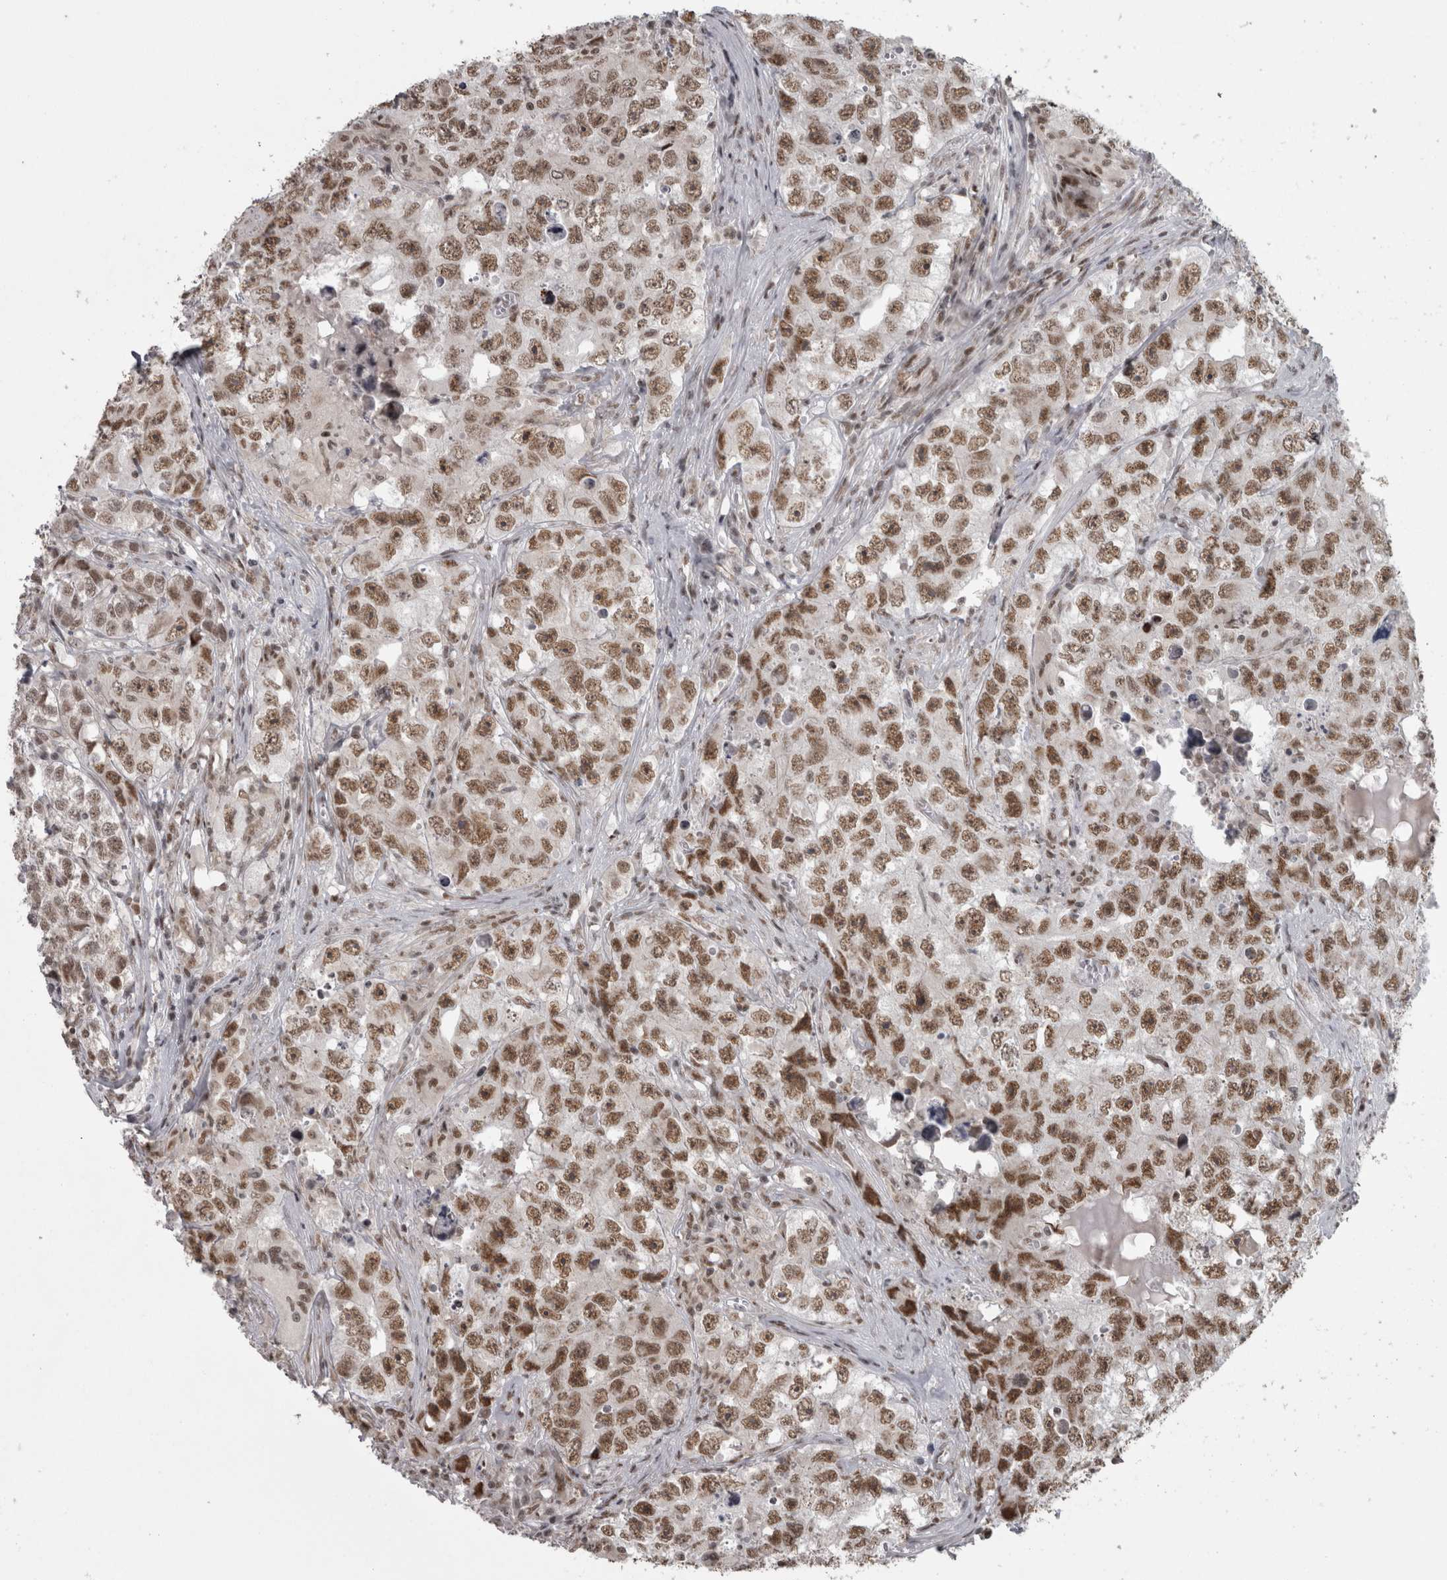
{"staining": {"intensity": "moderate", "quantity": ">75%", "location": "nuclear"}, "tissue": "testis cancer", "cell_type": "Tumor cells", "image_type": "cancer", "snomed": [{"axis": "morphology", "description": "Seminoma, NOS"}, {"axis": "morphology", "description": "Carcinoma, Embryonal, NOS"}, {"axis": "topography", "description": "Testis"}], "caption": "Immunohistochemistry (IHC) (DAB (3,3'-diaminobenzidine)) staining of seminoma (testis) exhibits moderate nuclear protein positivity in approximately >75% of tumor cells.", "gene": "MICU3", "patient": {"sex": "male", "age": 43}}